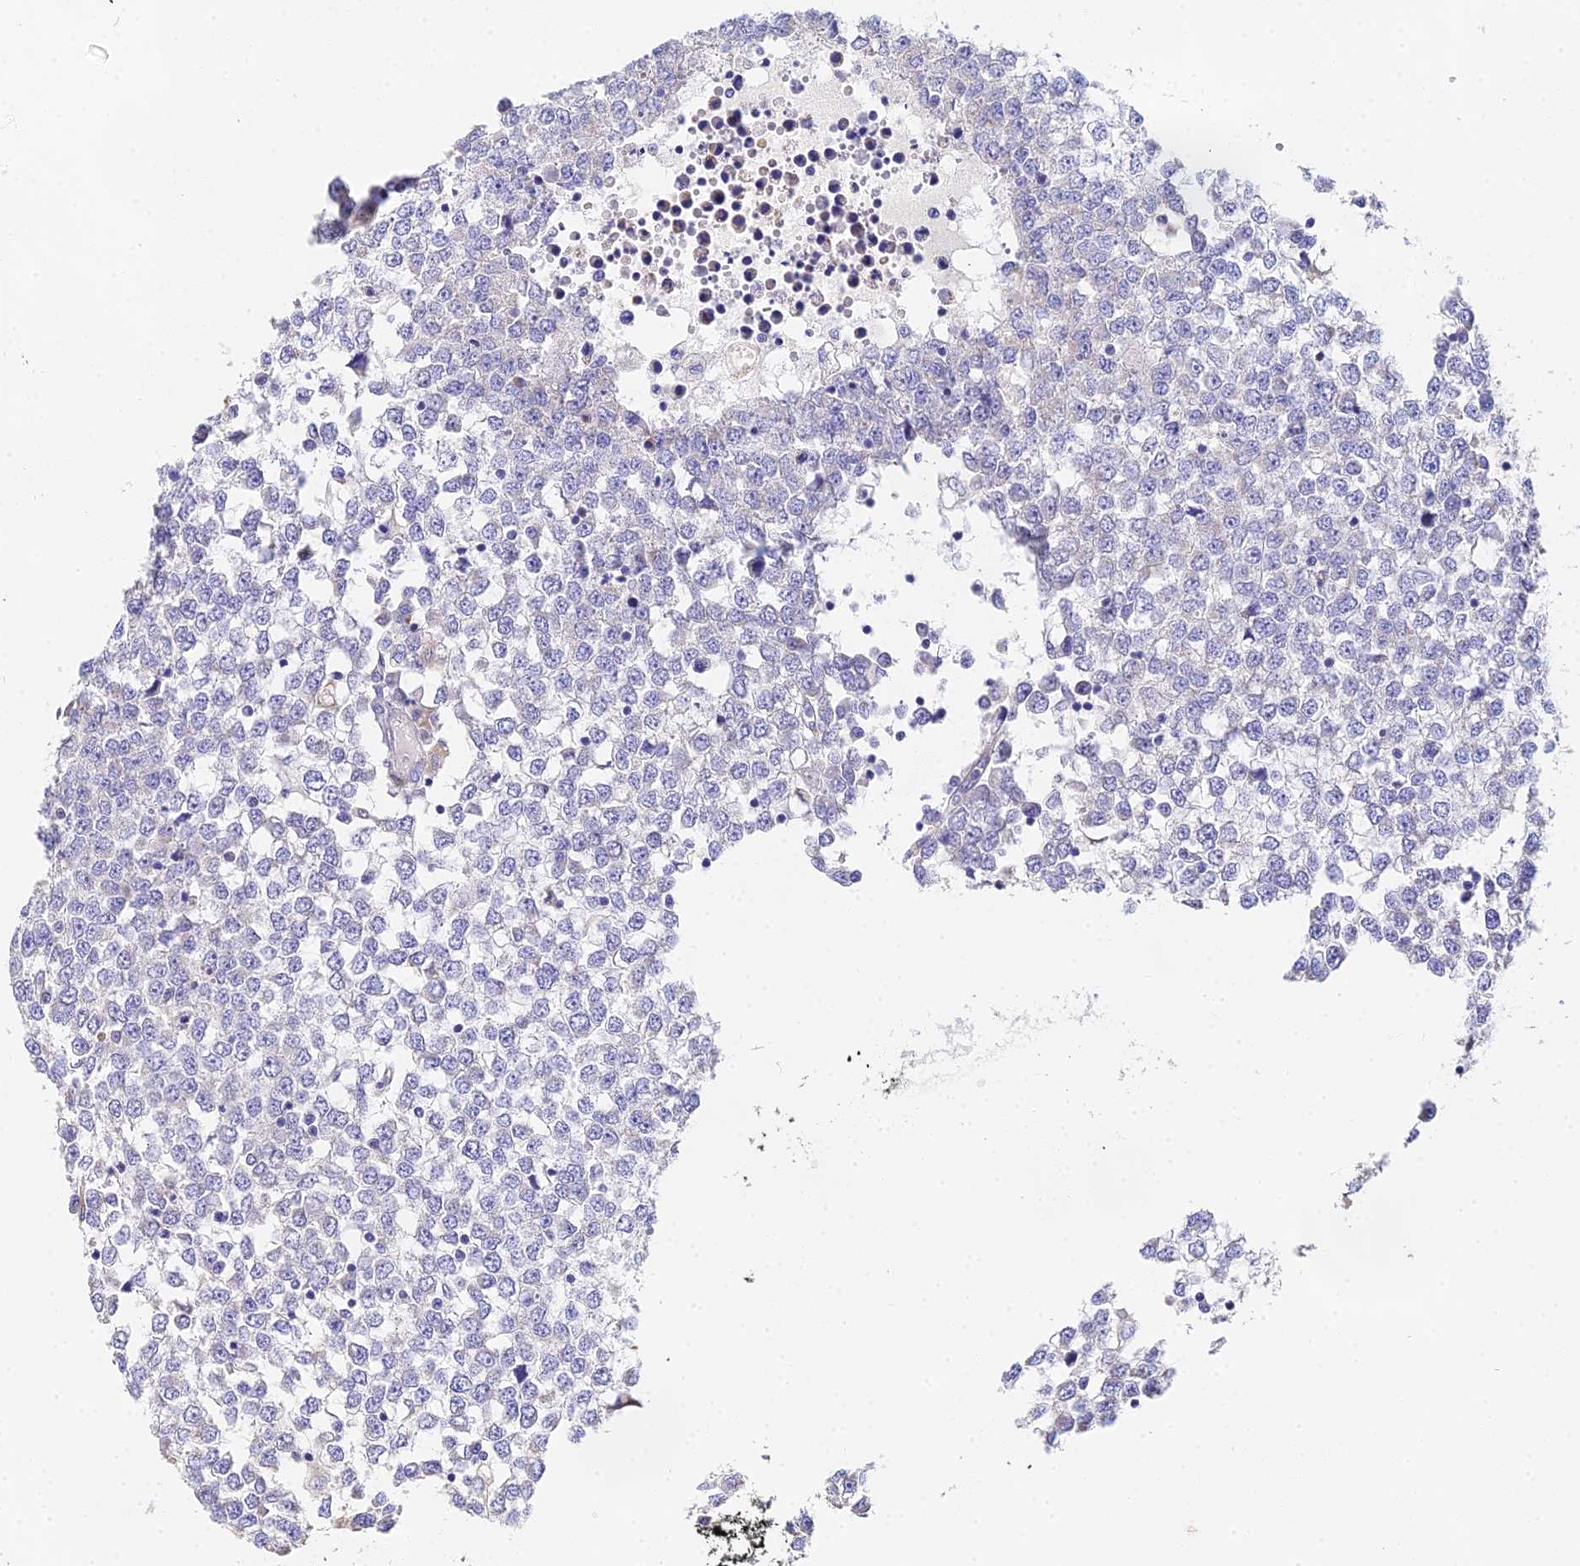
{"staining": {"intensity": "negative", "quantity": "none", "location": "none"}, "tissue": "testis cancer", "cell_type": "Tumor cells", "image_type": "cancer", "snomed": [{"axis": "morphology", "description": "Seminoma, NOS"}, {"axis": "topography", "description": "Testis"}], "caption": "The immunohistochemistry image has no significant expression in tumor cells of testis seminoma tissue. (DAB (3,3'-diaminobenzidine) immunohistochemistry with hematoxylin counter stain).", "gene": "PPP2R2C", "patient": {"sex": "male", "age": 65}}